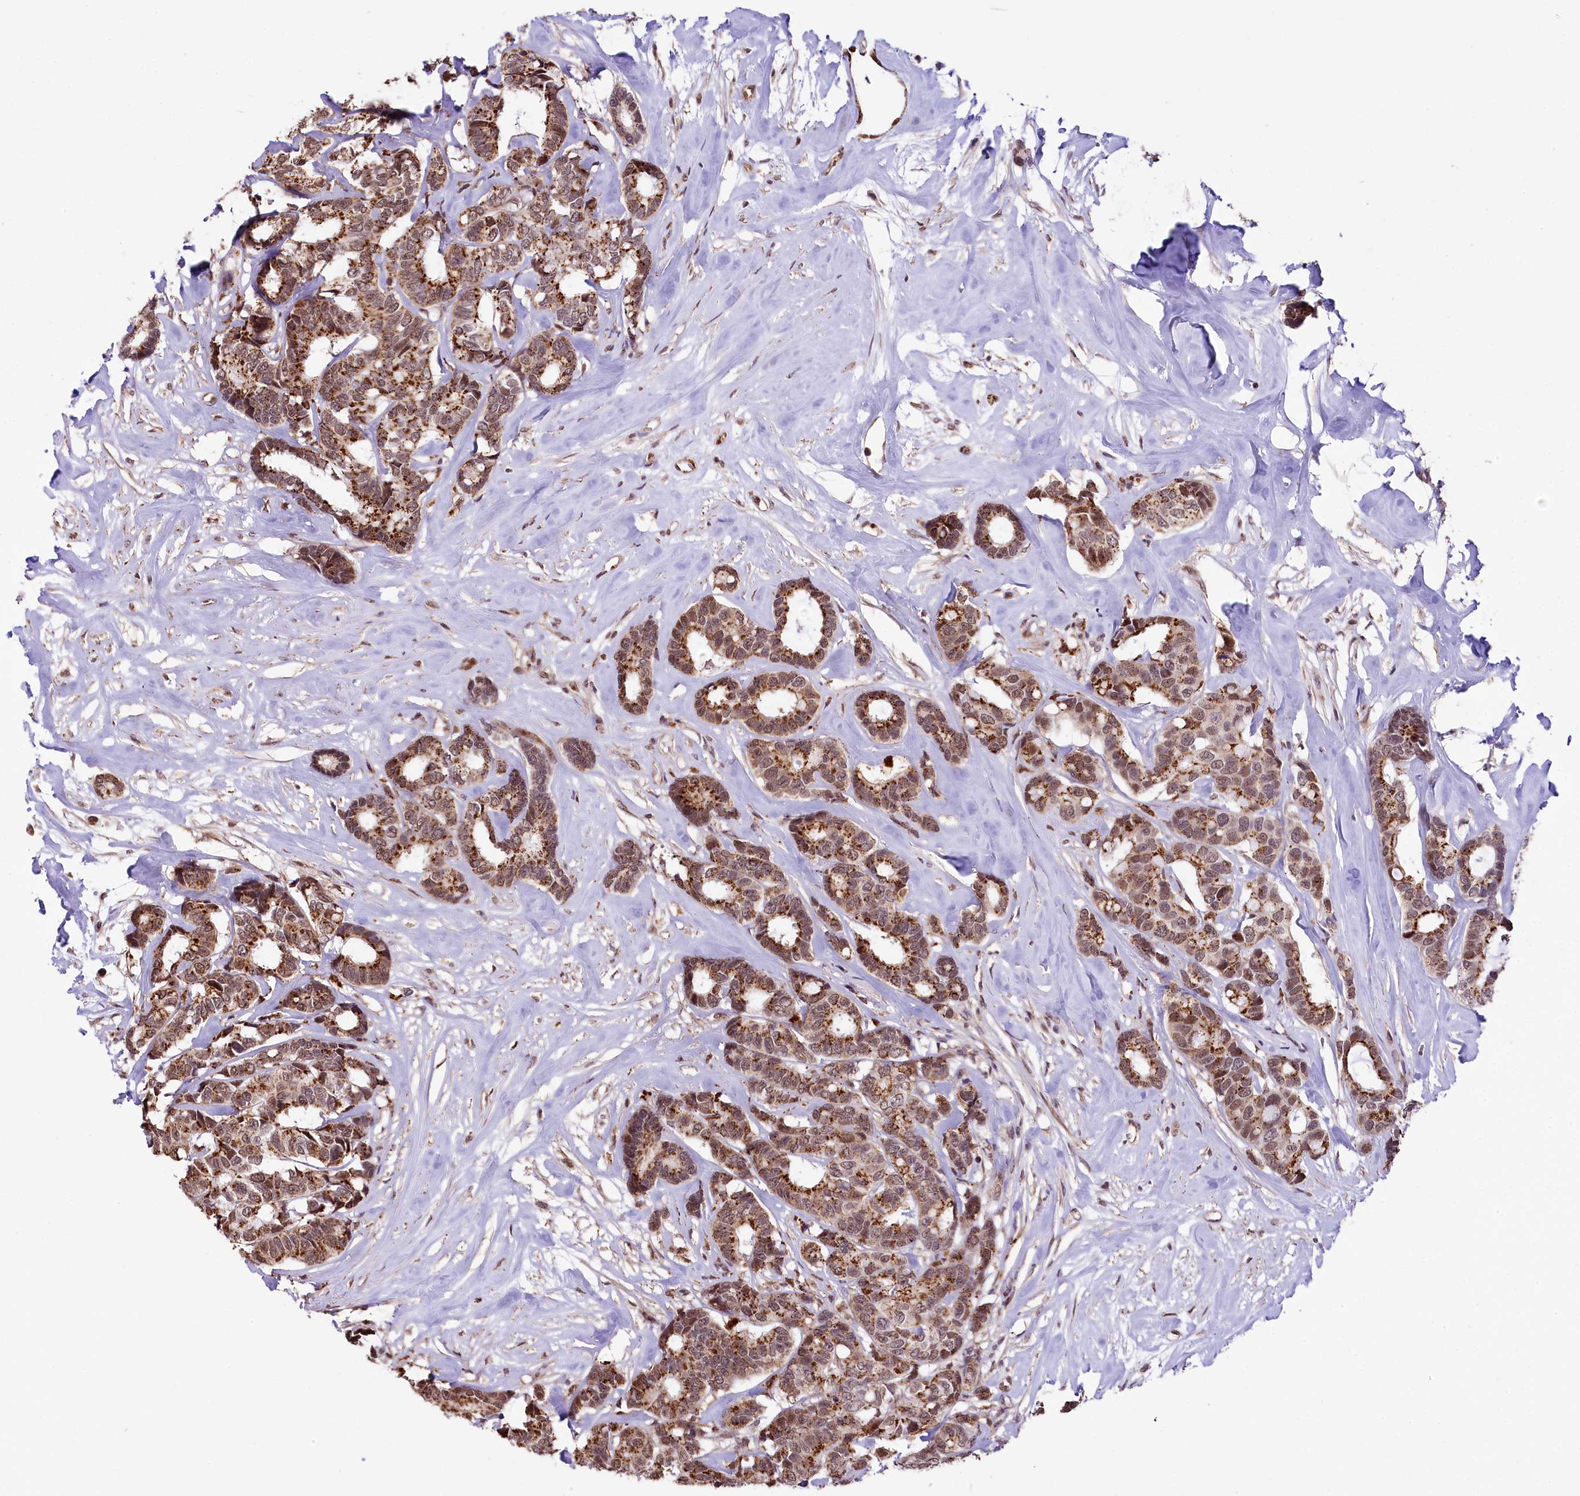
{"staining": {"intensity": "moderate", "quantity": ">75%", "location": "cytoplasmic/membranous,nuclear"}, "tissue": "breast cancer", "cell_type": "Tumor cells", "image_type": "cancer", "snomed": [{"axis": "morphology", "description": "Duct carcinoma"}, {"axis": "topography", "description": "Breast"}], "caption": "Brown immunohistochemical staining in human breast cancer (invasive ductal carcinoma) reveals moderate cytoplasmic/membranous and nuclear expression in about >75% of tumor cells. (DAB = brown stain, brightfield microscopy at high magnification).", "gene": "MRPL54", "patient": {"sex": "female", "age": 87}}